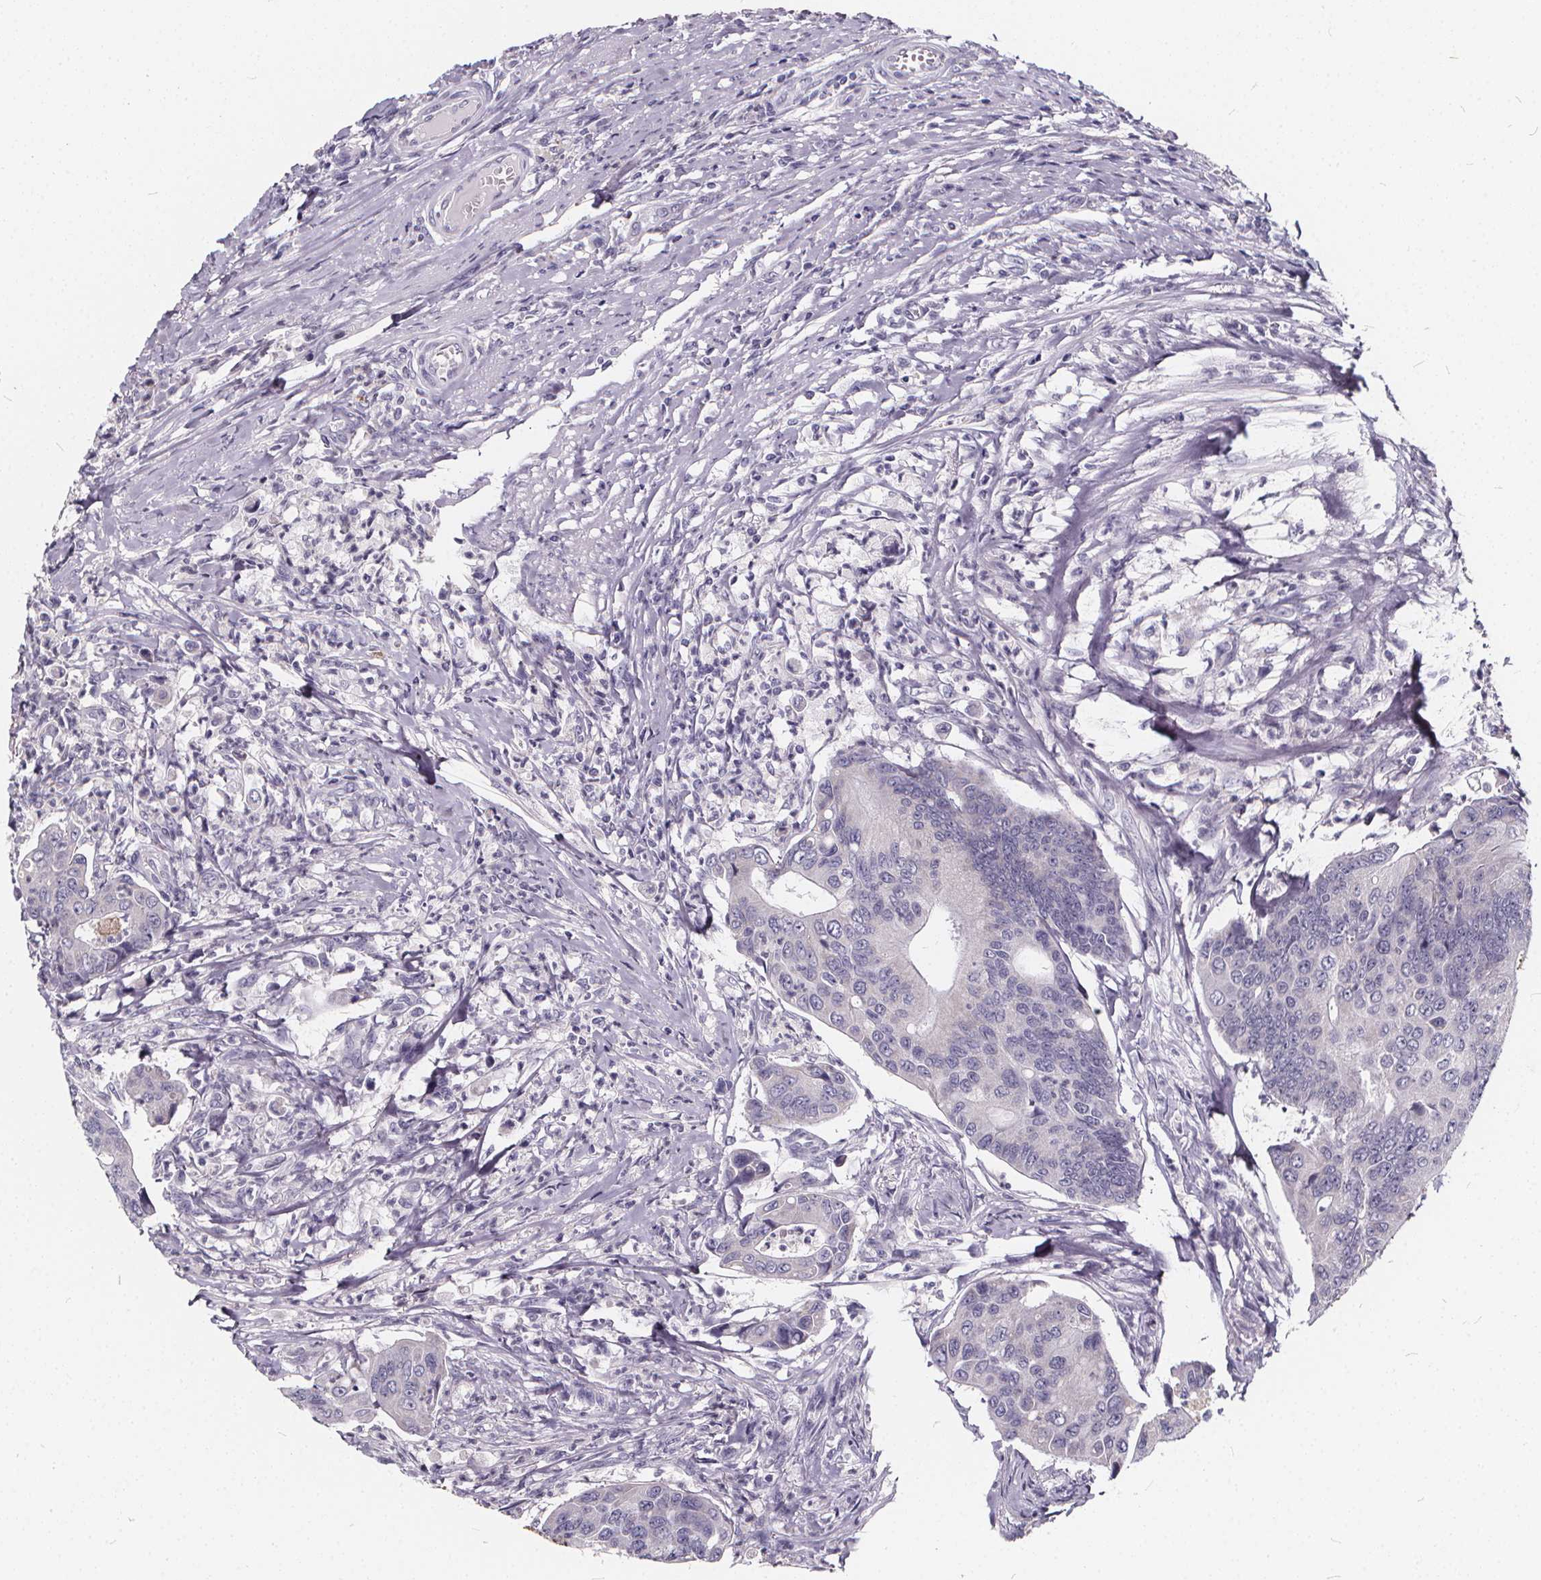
{"staining": {"intensity": "negative", "quantity": "none", "location": "none"}, "tissue": "colorectal cancer", "cell_type": "Tumor cells", "image_type": "cancer", "snomed": [{"axis": "morphology", "description": "Adenocarcinoma, NOS"}, {"axis": "topography", "description": "Colon"}], "caption": "Colorectal adenocarcinoma stained for a protein using IHC reveals no positivity tumor cells.", "gene": "SPEF2", "patient": {"sex": "female", "age": 67}}